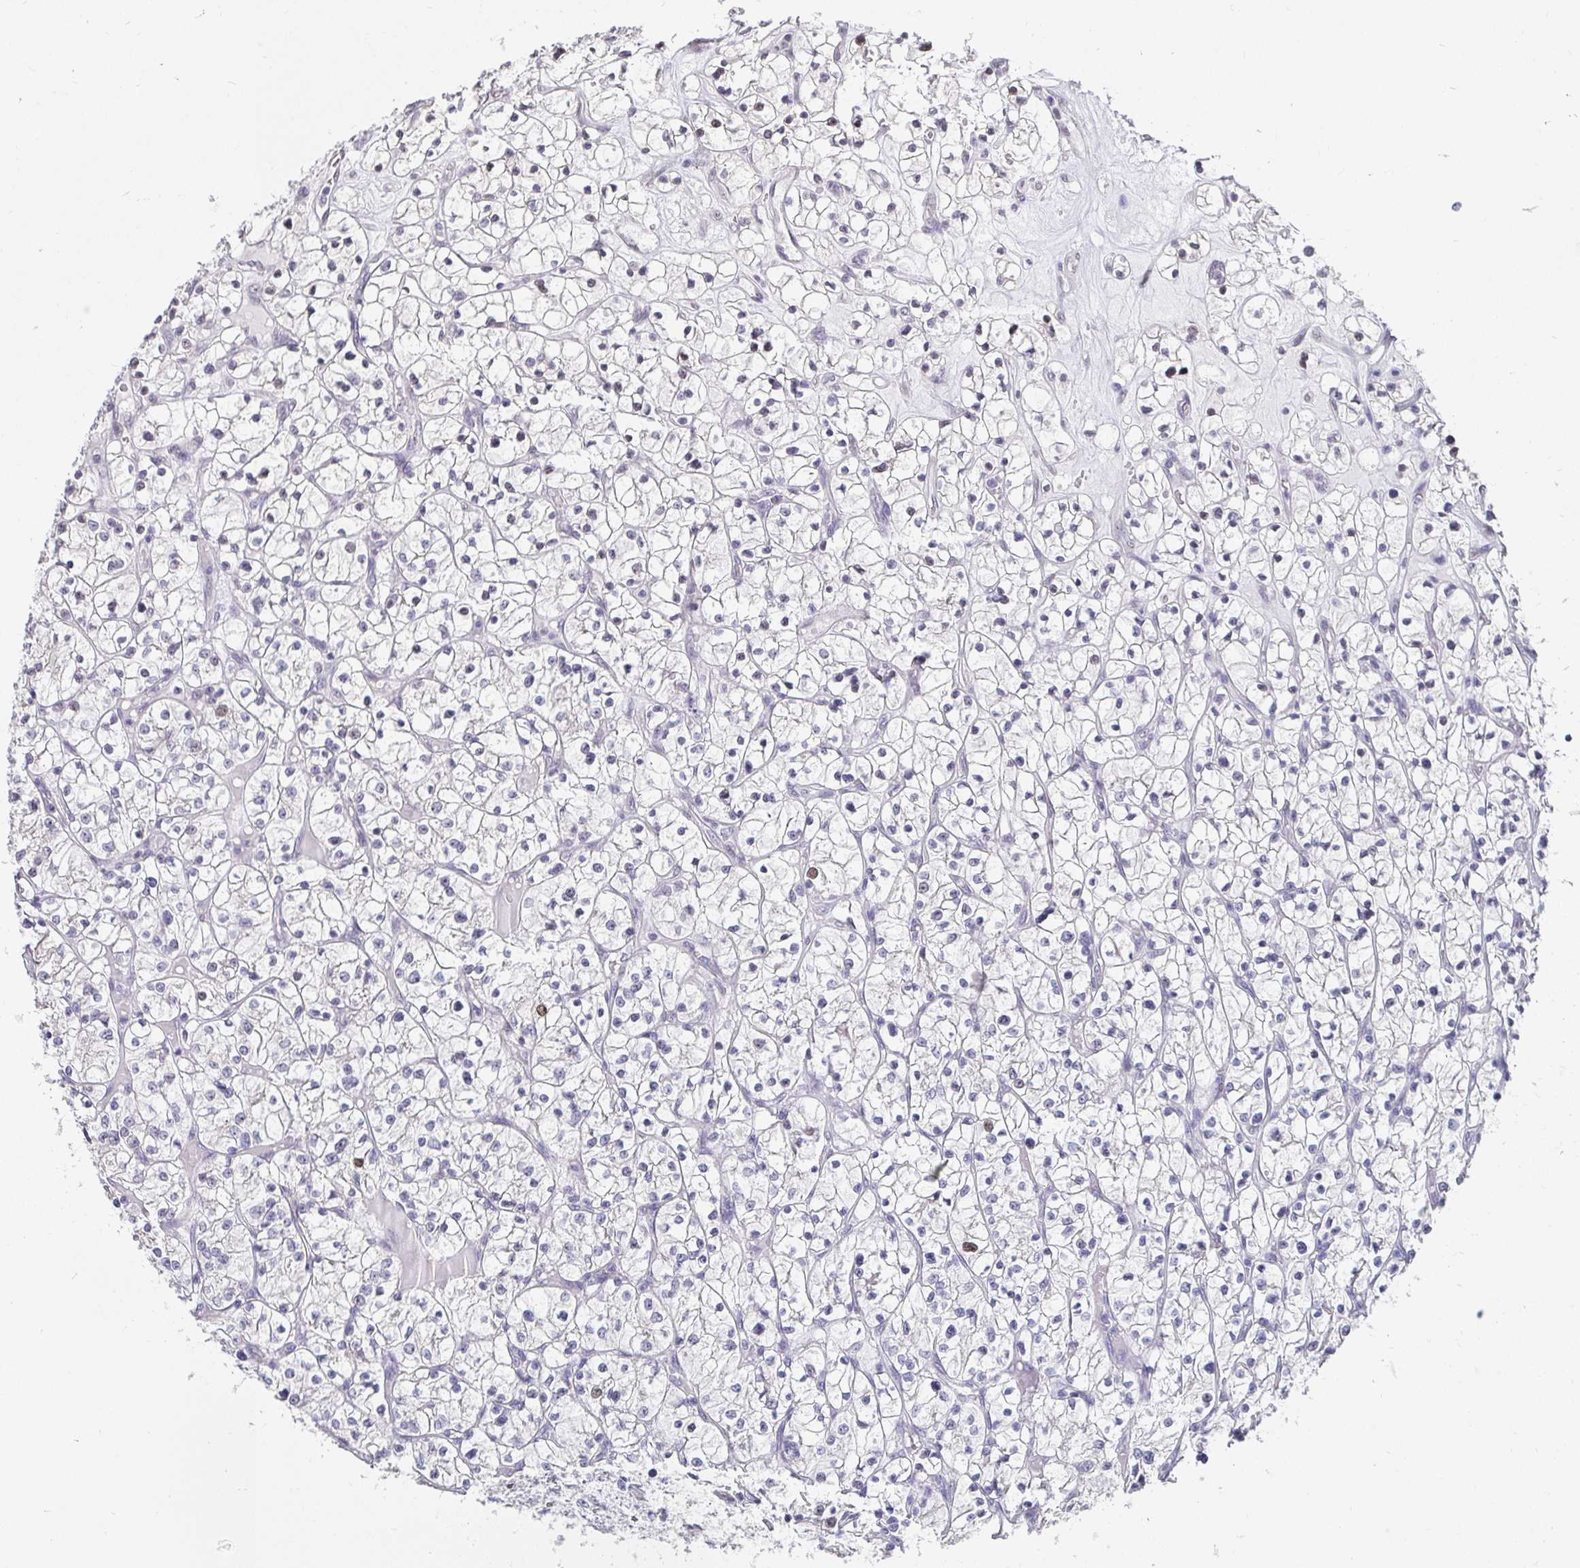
{"staining": {"intensity": "moderate", "quantity": "<25%", "location": "nuclear"}, "tissue": "renal cancer", "cell_type": "Tumor cells", "image_type": "cancer", "snomed": [{"axis": "morphology", "description": "Adenocarcinoma, NOS"}, {"axis": "topography", "description": "Kidney"}], "caption": "Brown immunohistochemical staining in renal adenocarcinoma shows moderate nuclear positivity in about <25% of tumor cells.", "gene": "ANLN", "patient": {"sex": "female", "age": 64}}